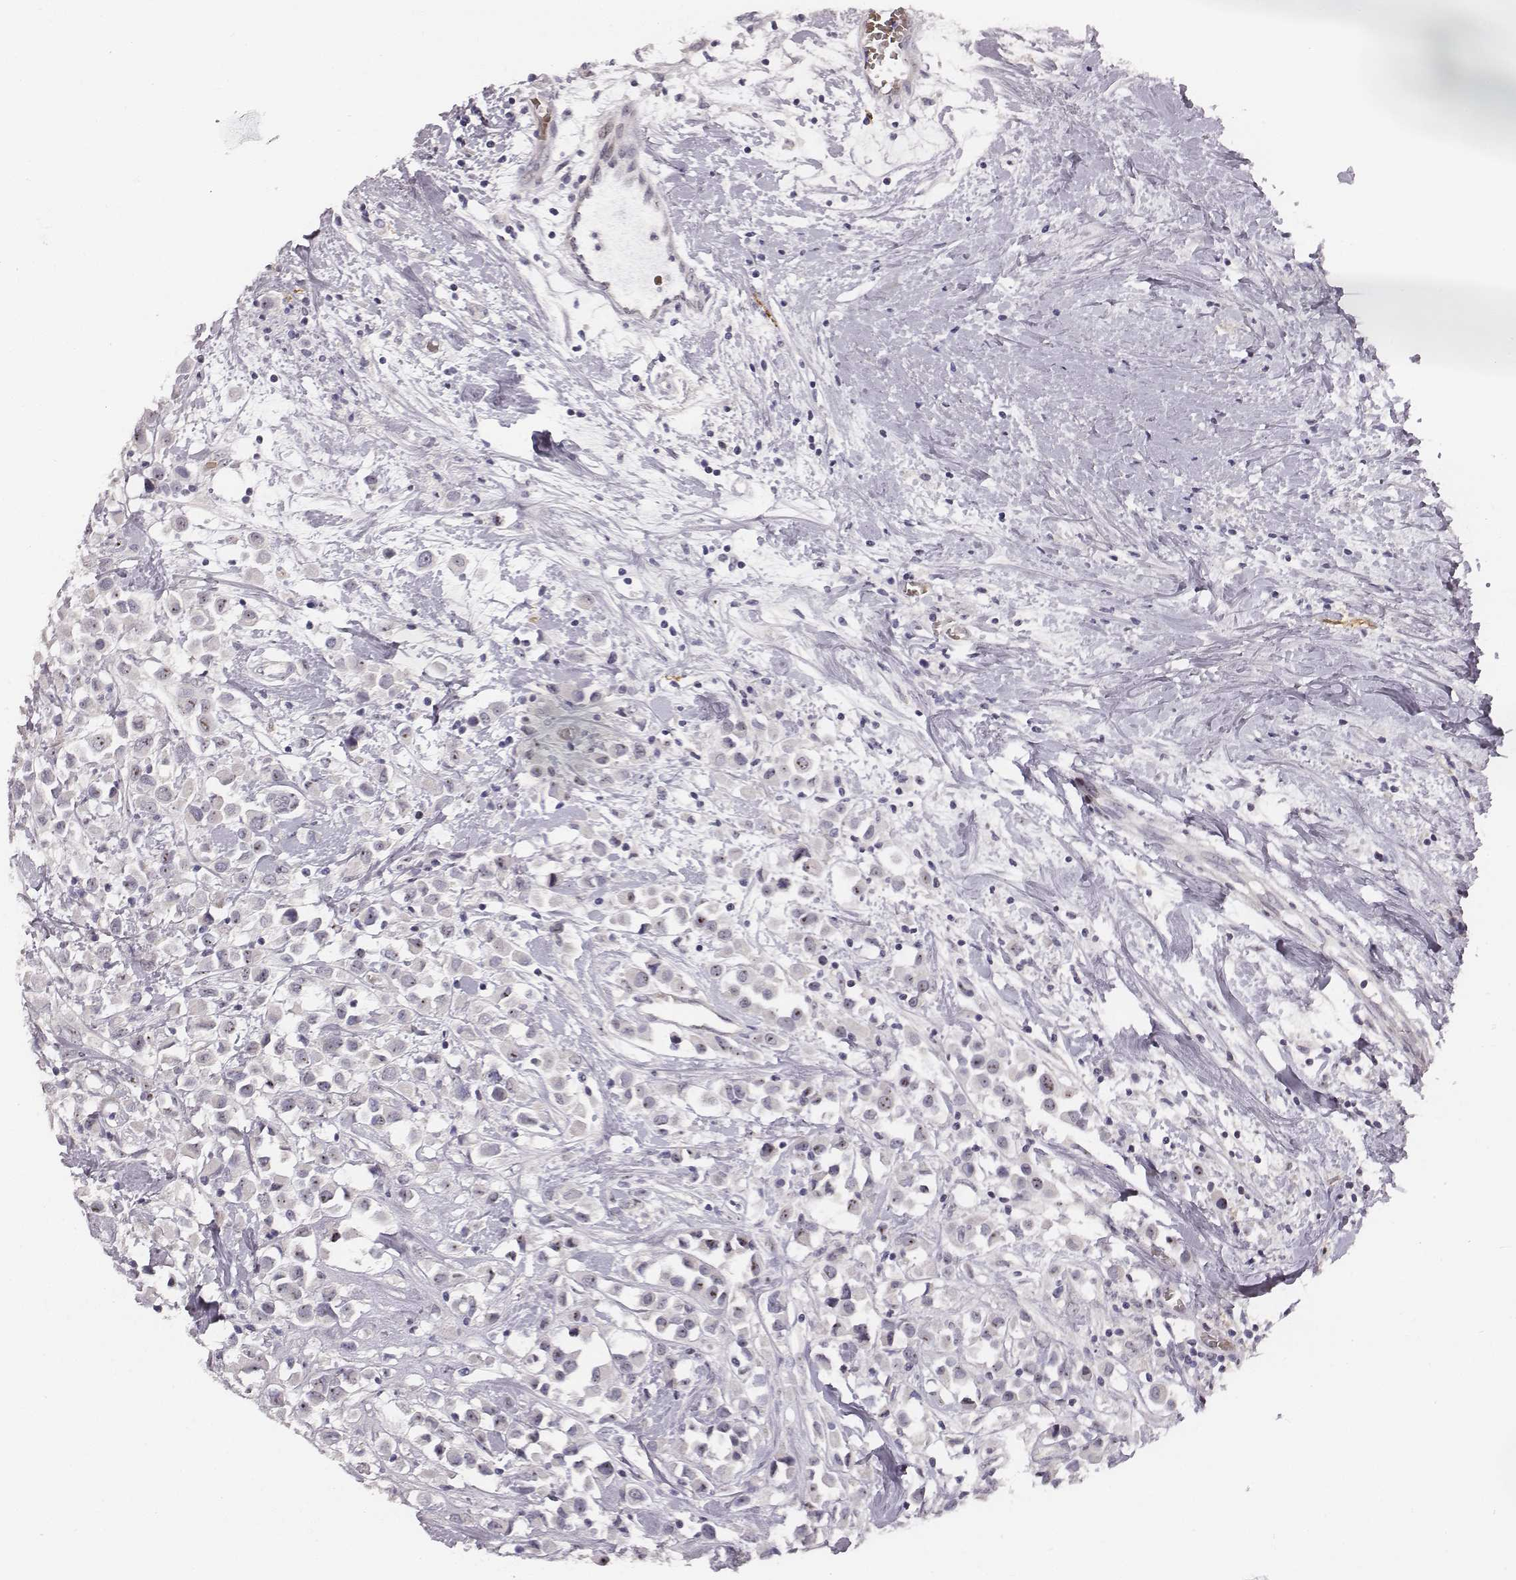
{"staining": {"intensity": "strong", "quantity": "<25%", "location": "nuclear"}, "tissue": "breast cancer", "cell_type": "Tumor cells", "image_type": "cancer", "snomed": [{"axis": "morphology", "description": "Duct carcinoma"}, {"axis": "topography", "description": "Breast"}], "caption": "Immunohistochemical staining of breast intraductal carcinoma exhibits strong nuclear protein positivity in about <25% of tumor cells. The protein of interest is stained brown, and the nuclei are stained in blue (DAB IHC with brightfield microscopy, high magnification).", "gene": "NIFK", "patient": {"sex": "female", "age": 61}}